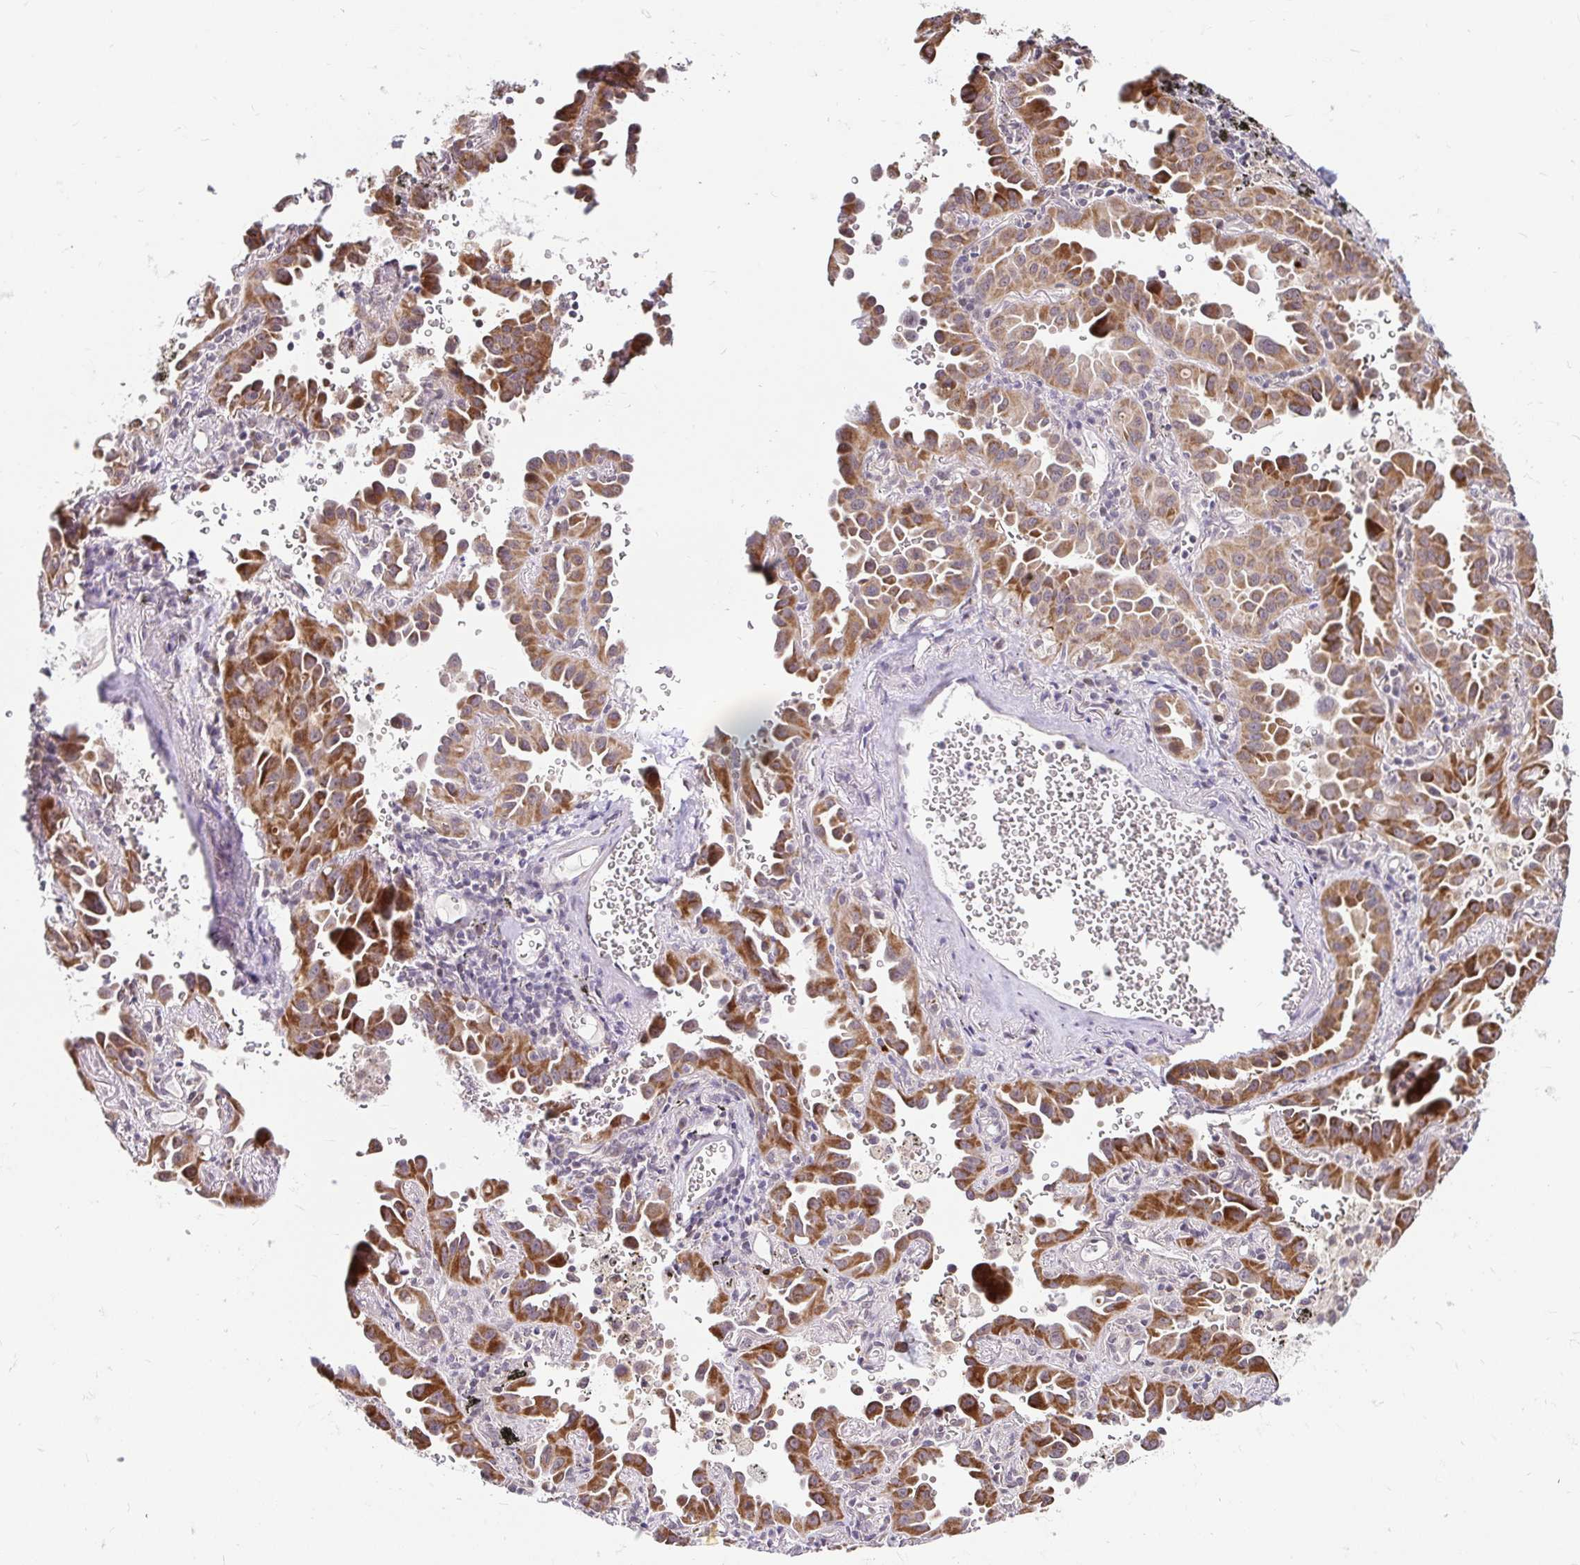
{"staining": {"intensity": "moderate", "quantity": ">75%", "location": "cytoplasmic/membranous"}, "tissue": "lung cancer", "cell_type": "Tumor cells", "image_type": "cancer", "snomed": [{"axis": "morphology", "description": "Adenocarcinoma, NOS"}, {"axis": "topography", "description": "Lung"}], "caption": "Tumor cells display medium levels of moderate cytoplasmic/membranous staining in approximately >75% of cells in lung cancer. (IHC, brightfield microscopy, high magnification).", "gene": "TIMM50", "patient": {"sex": "male", "age": 68}}